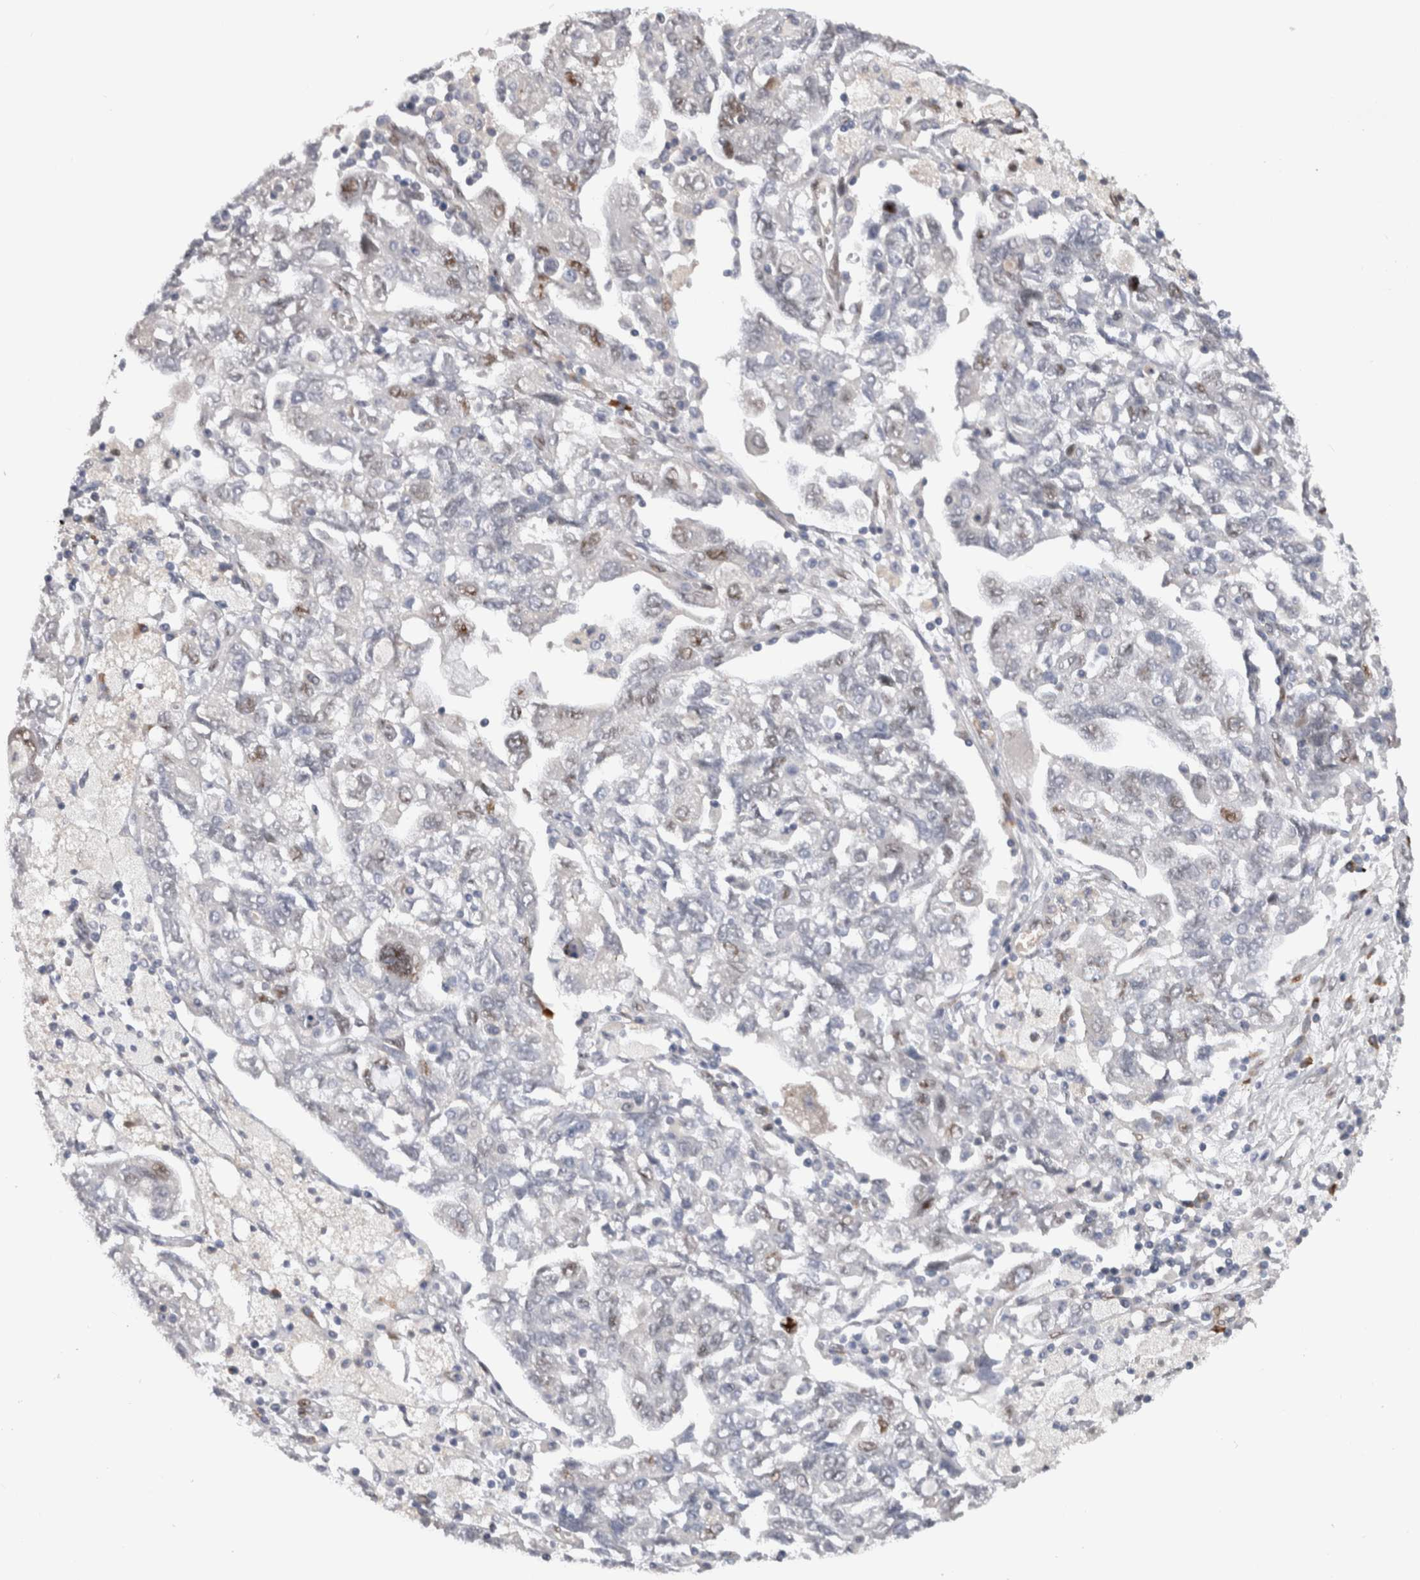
{"staining": {"intensity": "weak", "quantity": "<25%", "location": "nuclear"}, "tissue": "ovarian cancer", "cell_type": "Tumor cells", "image_type": "cancer", "snomed": [{"axis": "morphology", "description": "Carcinoma, NOS"}, {"axis": "morphology", "description": "Cystadenocarcinoma, serous, NOS"}, {"axis": "topography", "description": "Ovary"}], "caption": "The IHC micrograph has no significant expression in tumor cells of ovarian cancer (carcinoma) tissue.", "gene": "DMTN", "patient": {"sex": "female", "age": 69}}